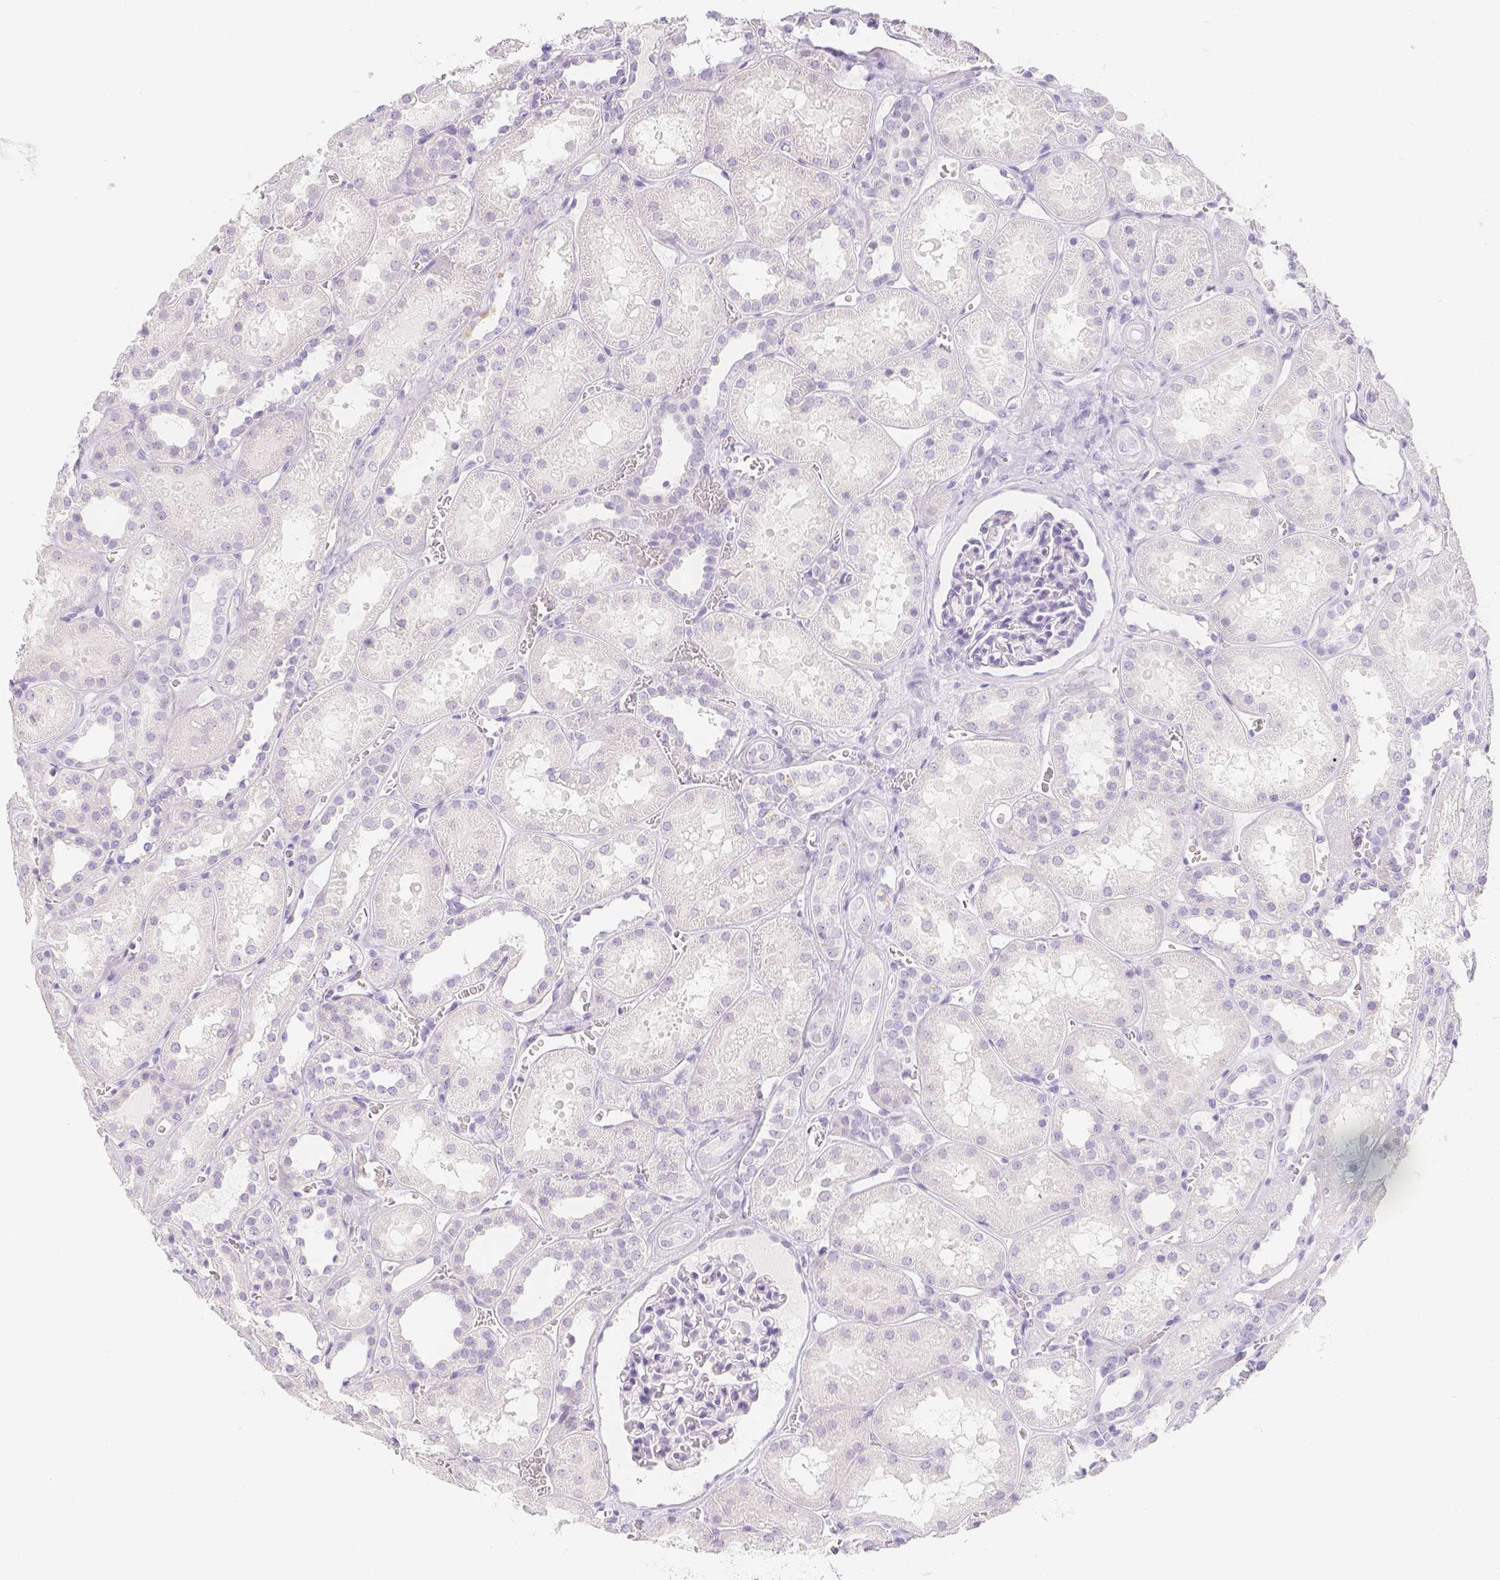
{"staining": {"intensity": "negative", "quantity": "none", "location": "none"}, "tissue": "kidney", "cell_type": "Cells in glomeruli", "image_type": "normal", "snomed": [{"axis": "morphology", "description": "Normal tissue, NOS"}, {"axis": "topography", "description": "Kidney"}], "caption": "This image is of normal kidney stained with immunohistochemistry to label a protein in brown with the nuclei are counter-stained blue. There is no positivity in cells in glomeruli. The staining was performed using DAB (3,3'-diaminobenzidine) to visualize the protein expression in brown, while the nuclei were stained in blue with hematoxylin (Magnification: 20x).", "gene": "SLC18A1", "patient": {"sex": "female", "age": 41}}